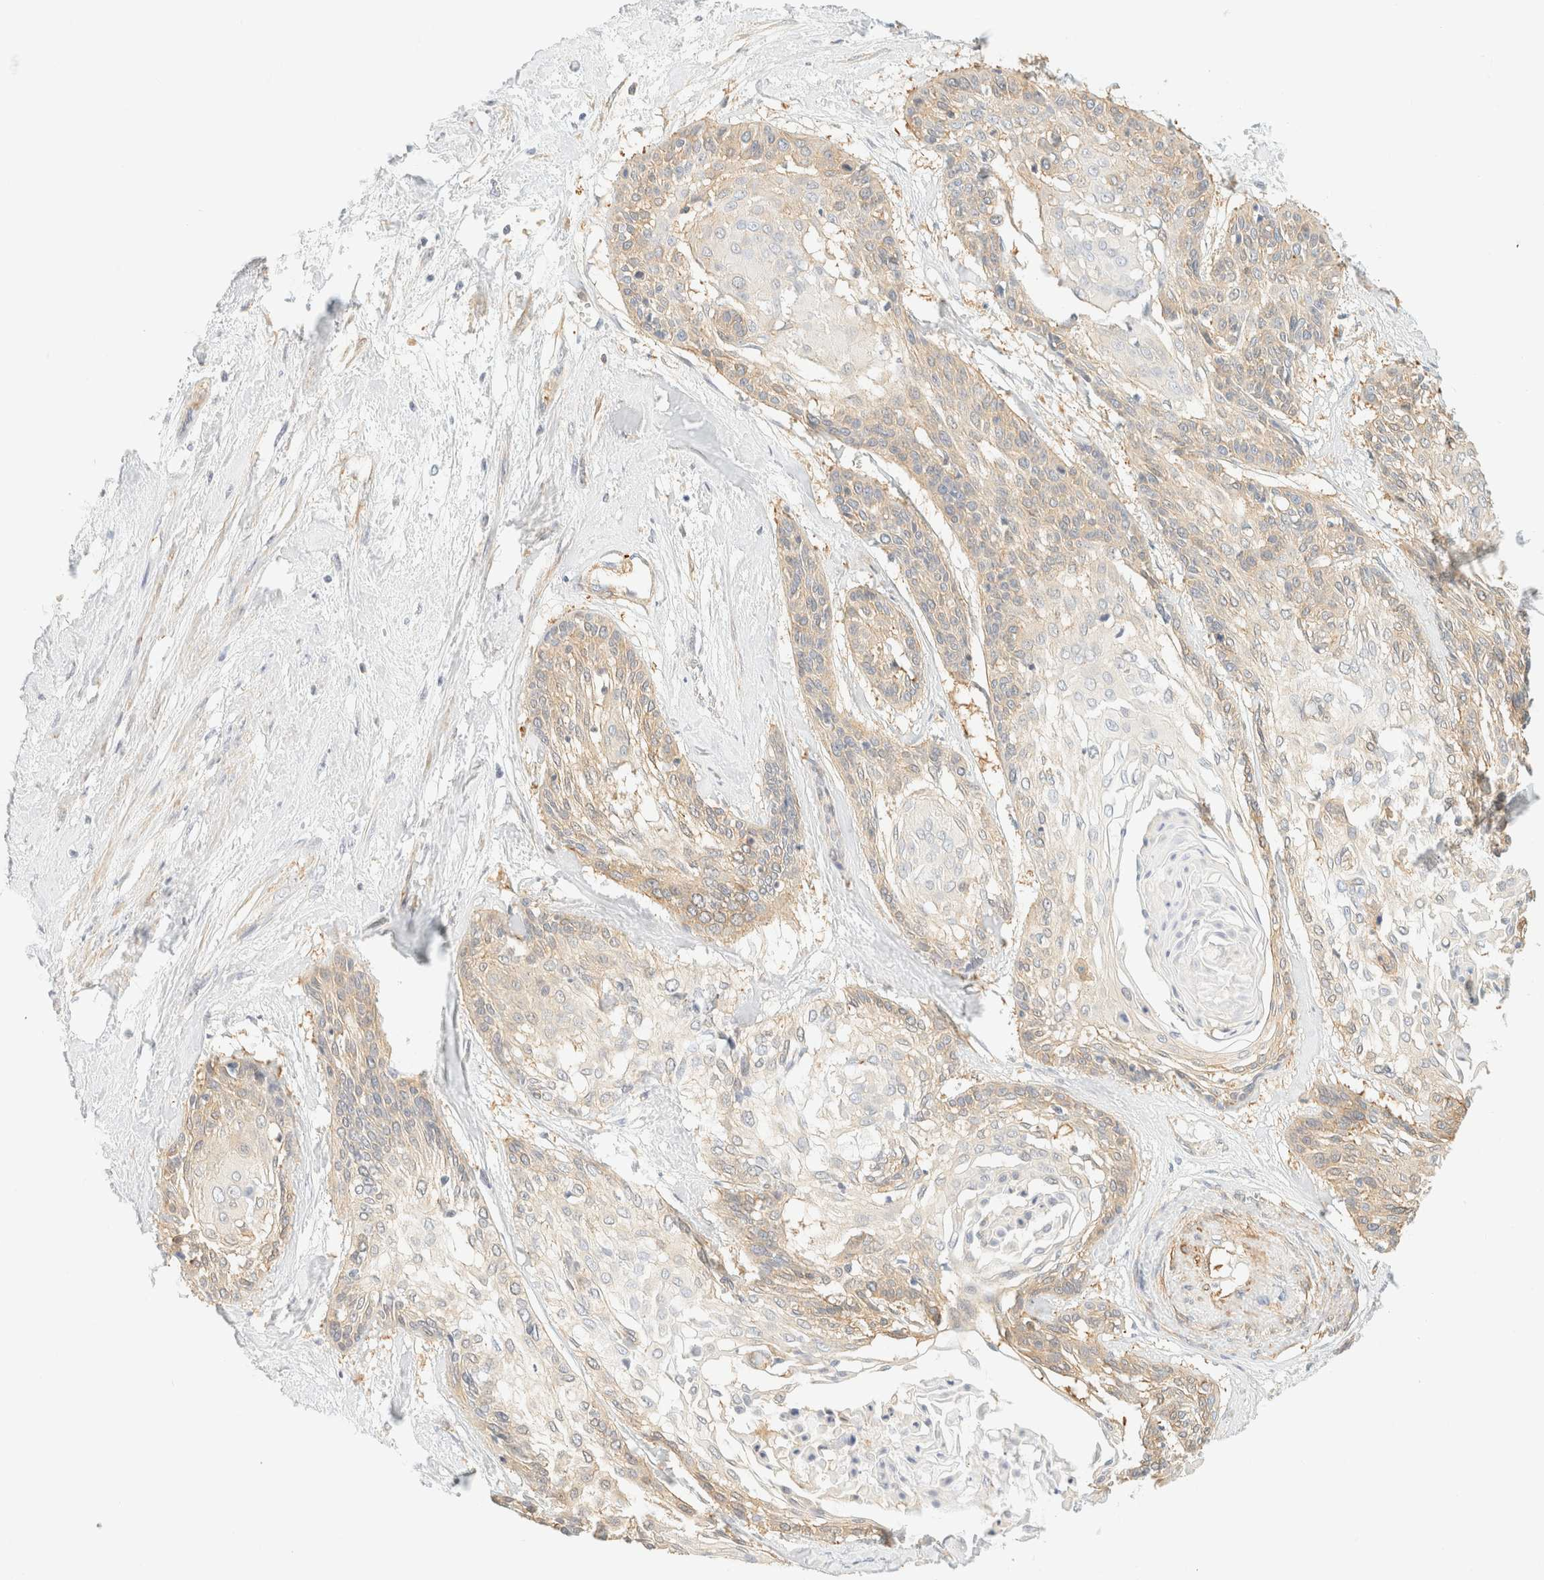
{"staining": {"intensity": "weak", "quantity": ">75%", "location": "cytoplasmic/membranous"}, "tissue": "cervical cancer", "cell_type": "Tumor cells", "image_type": "cancer", "snomed": [{"axis": "morphology", "description": "Squamous cell carcinoma, NOS"}, {"axis": "topography", "description": "Cervix"}], "caption": "Protein expression analysis of human cervical cancer (squamous cell carcinoma) reveals weak cytoplasmic/membranous expression in about >75% of tumor cells.", "gene": "OTOP2", "patient": {"sex": "female", "age": 57}}